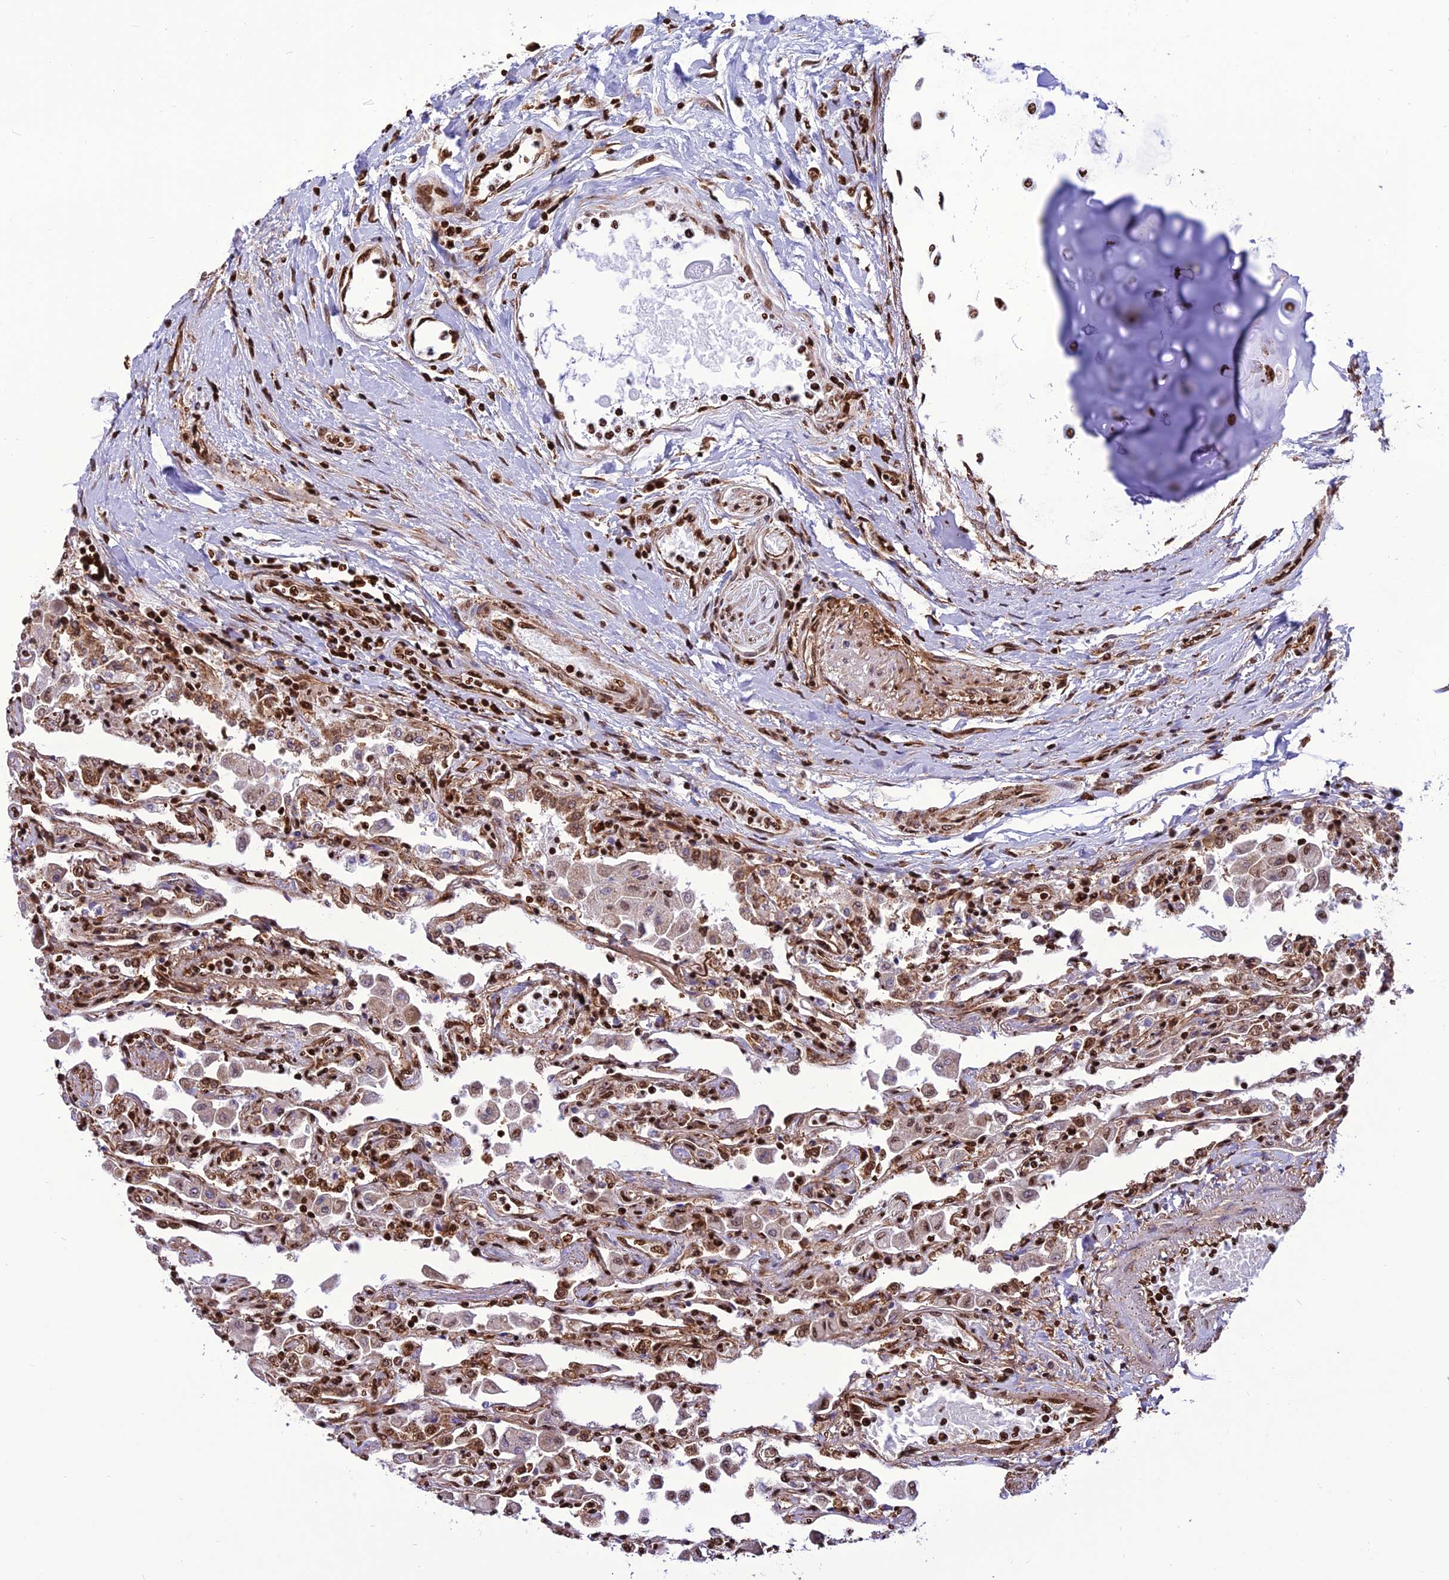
{"staining": {"intensity": "strong", "quantity": "25%-75%", "location": "nuclear"}, "tissue": "lung", "cell_type": "Alveolar cells", "image_type": "normal", "snomed": [{"axis": "morphology", "description": "Normal tissue, NOS"}, {"axis": "topography", "description": "Bronchus"}, {"axis": "topography", "description": "Lung"}], "caption": "Immunohistochemical staining of benign lung exhibits high levels of strong nuclear positivity in approximately 25%-75% of alveolar cells. The protein is stained brown, and the nuclei are stained in blue (DAB (3,3'-diaminobenzidine) IHC with brightfield microscopy, high magnification).", "gene": "INO80E", "patient": {"sex": "female", "age": 49}}